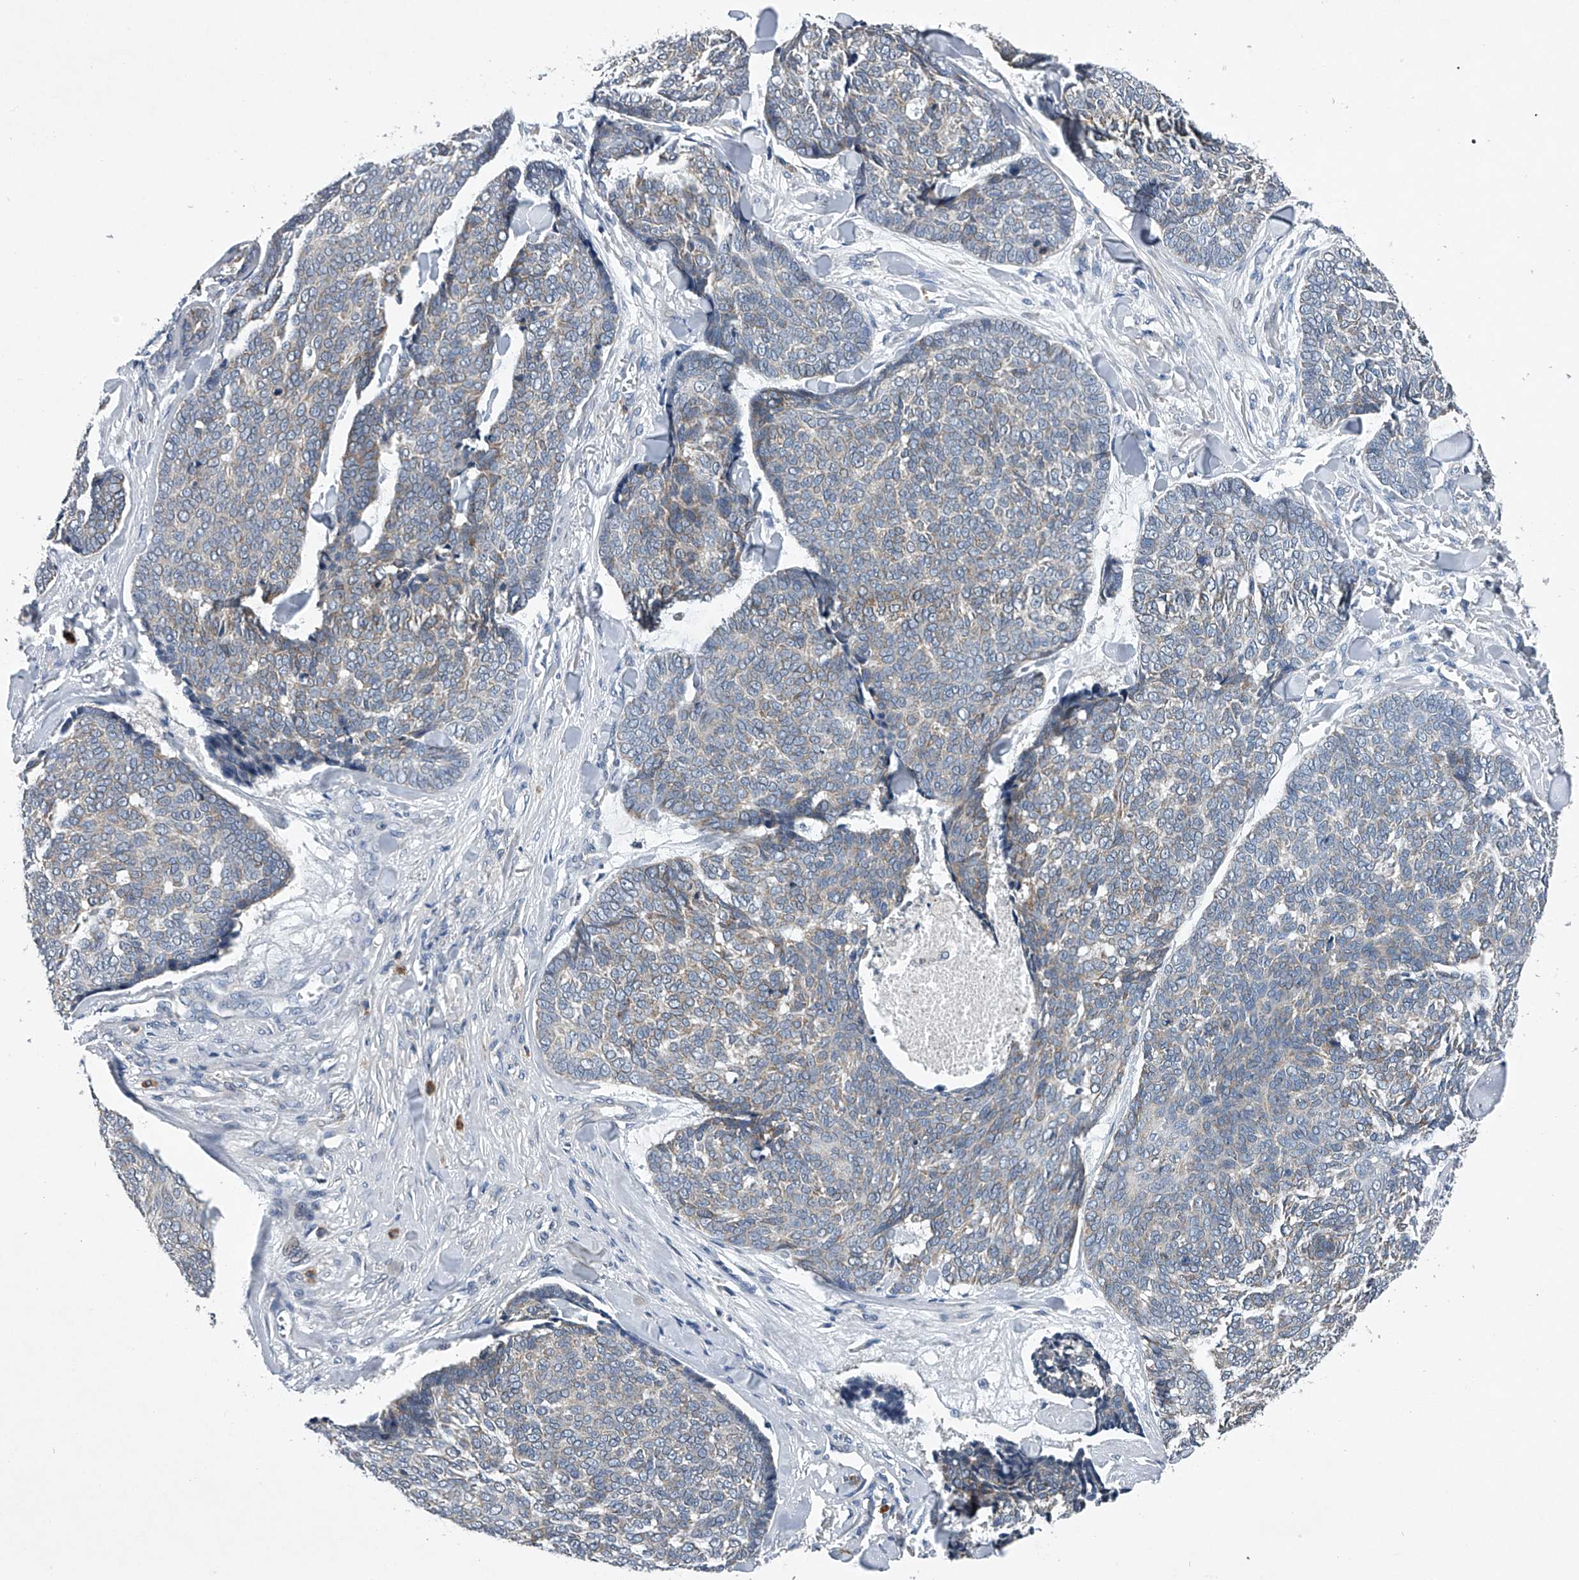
{"staining": {"intensity": "weak", "quantity": "<25%", "location": "cytoplasmic/membranous"}, "tissue": "skin cancer", "cell_type": "Tumor cells", "image_type": "cancer", "snomed": [{"axis": "morphology", "description": "Basal cell carcinoma"}, {"axis": "topography", "description": "Skin"}], "caption": "A micrograph of human basal cell carcinoma (skin) is negative for staining in tumor cells. (DAB immunohistochemistry visualized using brightfield microscopy, high magnification).", "gene": "RNF5", "patient": {"sex": "male", "age": 84}}